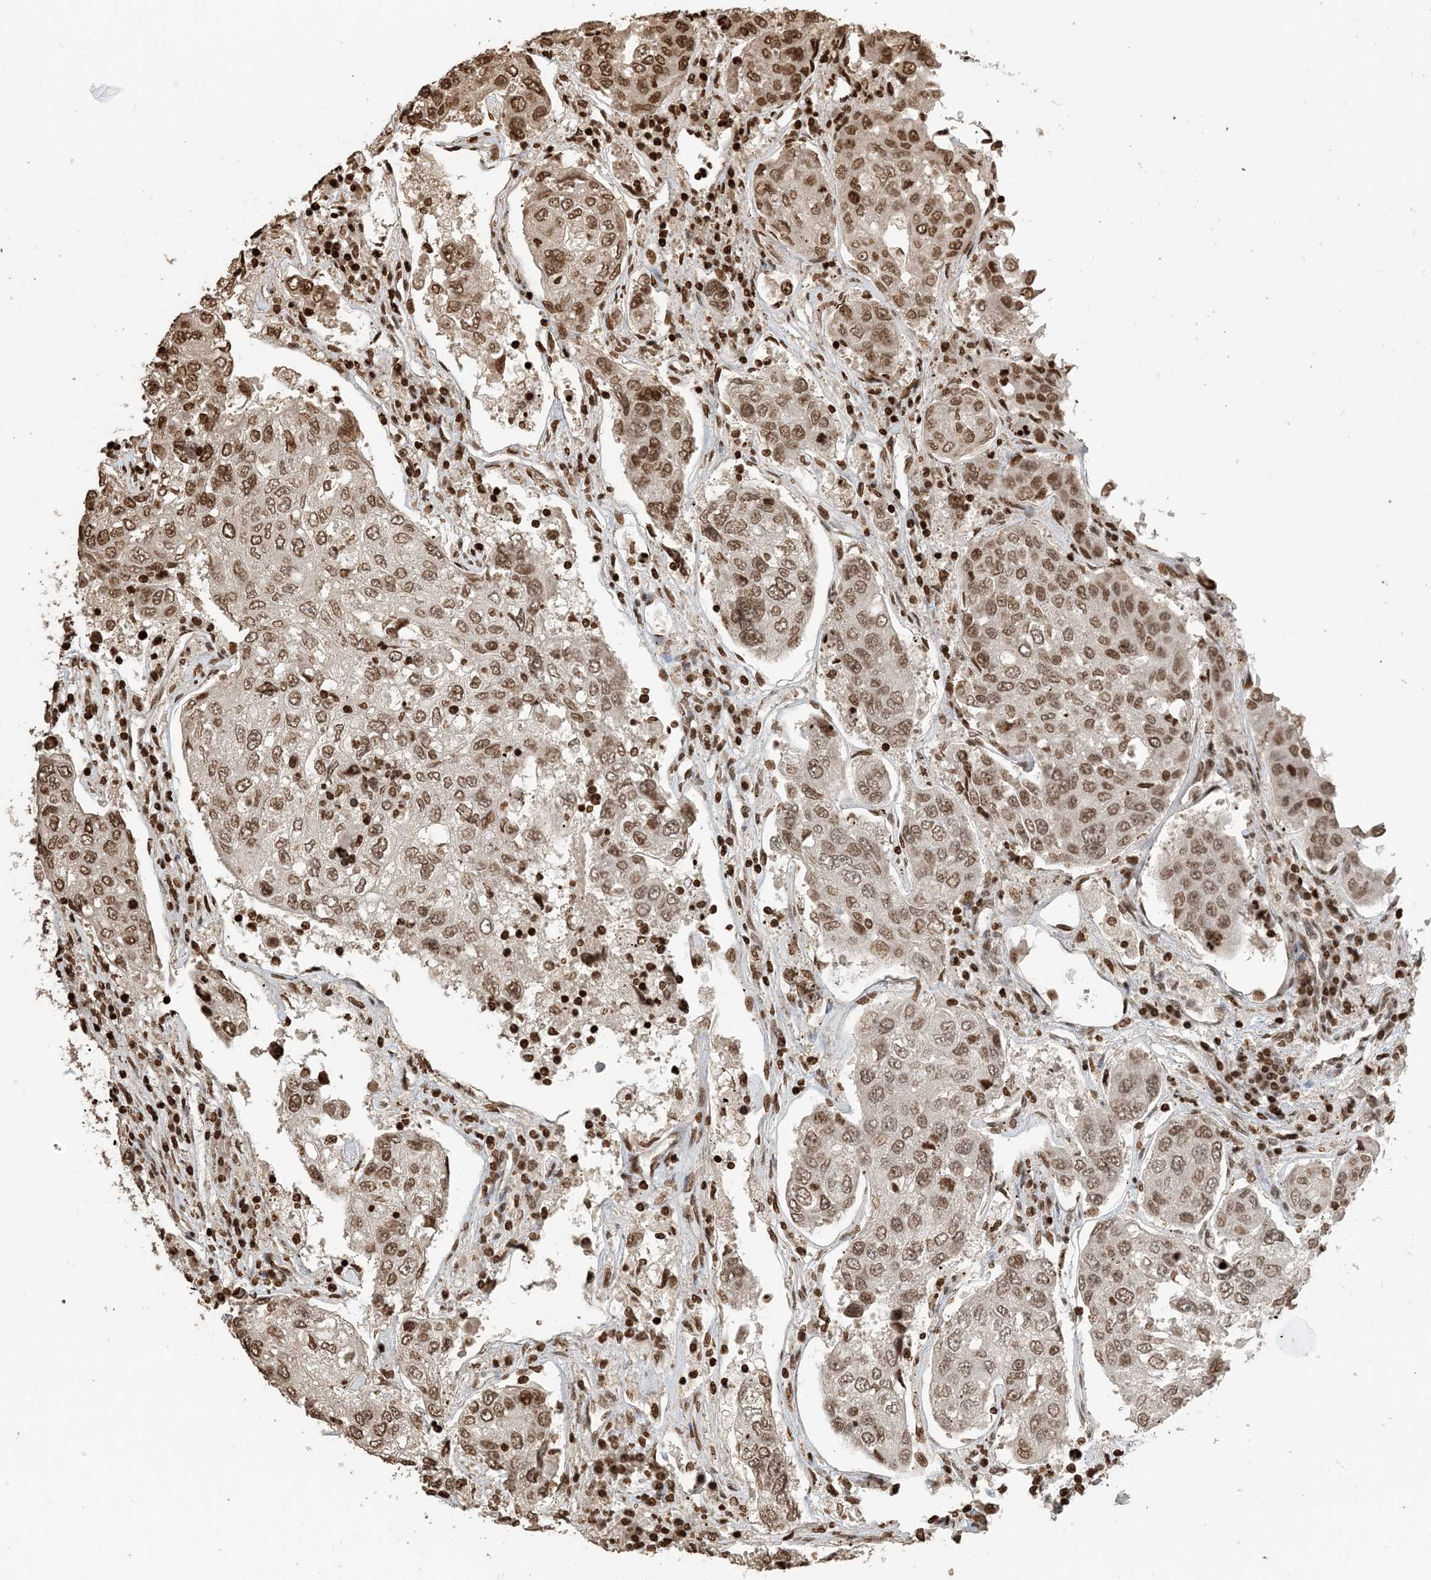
{"staining": {"intensity": "moderate", "quantity": ">75%", "location": "nuclear"}, "tissue": "urothelial cancer", "cell_type": "Tumor cells", "image_type": "cancer", "snomed": [{"axis": "morphology", "description": "Urothelial carcinoma, High grade"}, {"axis": "topography", "description": "Lymph node"}, {"axis": "topography", "description": "Urinary bladder"}], "caption": "Protein analysis of urothelial cancer tissue demonstrates moderate nuclear positivity in about >75% of tumor cells.", "gene": "H3-3B", "patient": {"sex": "male", "age": 51}}